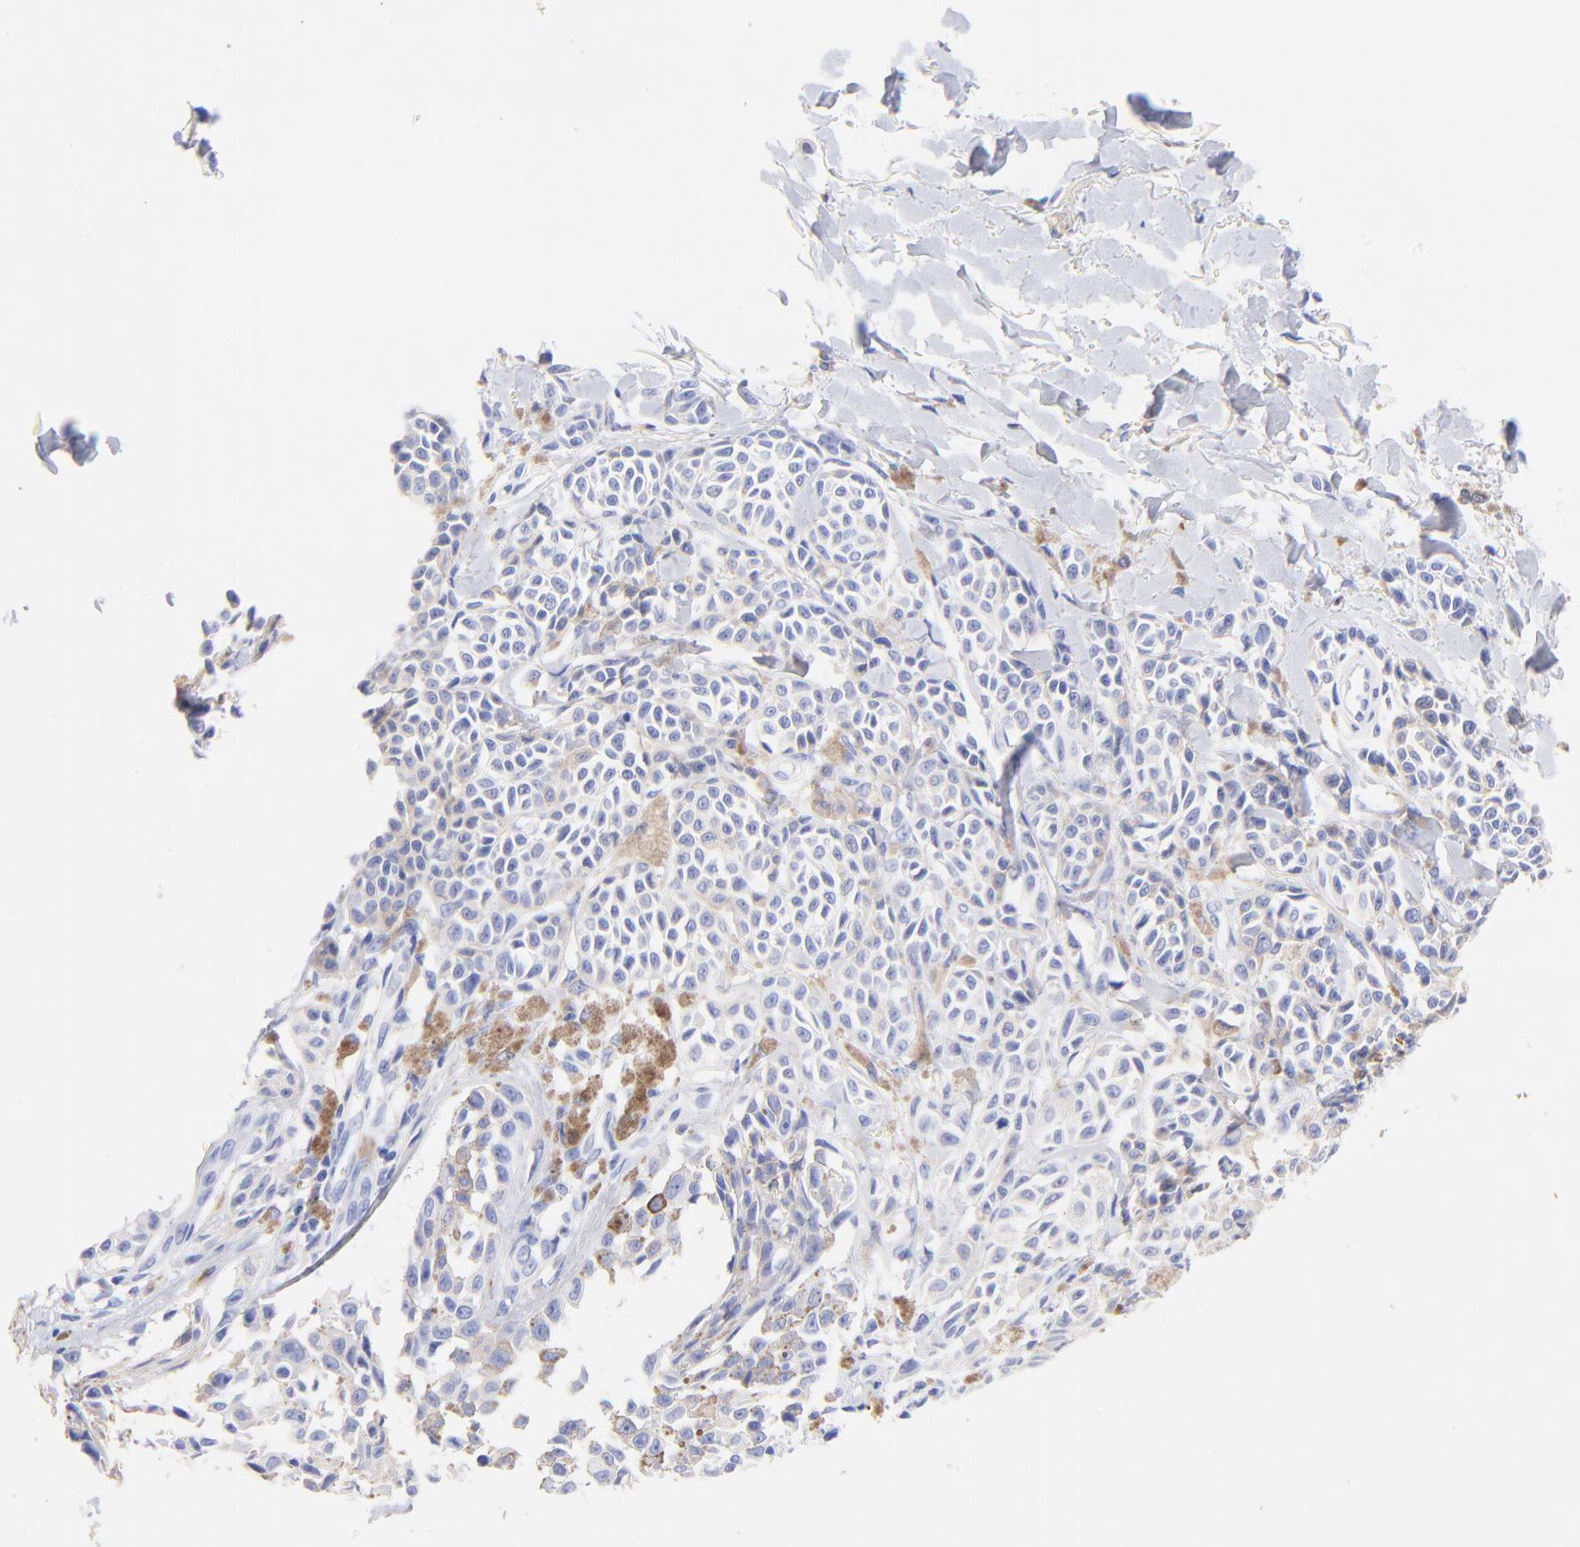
{"staining": {"intensity": "negative", "quantity": "none", "location": "none"}, "tissue": "melanoma", "cell_type": "Tumor cells", "image_type": "cancer", "snomed": [{"axis": "morphology", "description": "Malignant melanoma, NOS"}, {"axis": "topography", "description": "Skin"}], "caption": "Micrograph shows no protein expression in tumor cells of malignant melanoma tissue.", "gene": "KRT19", "patient": {"sex": "female", "age": 38}}